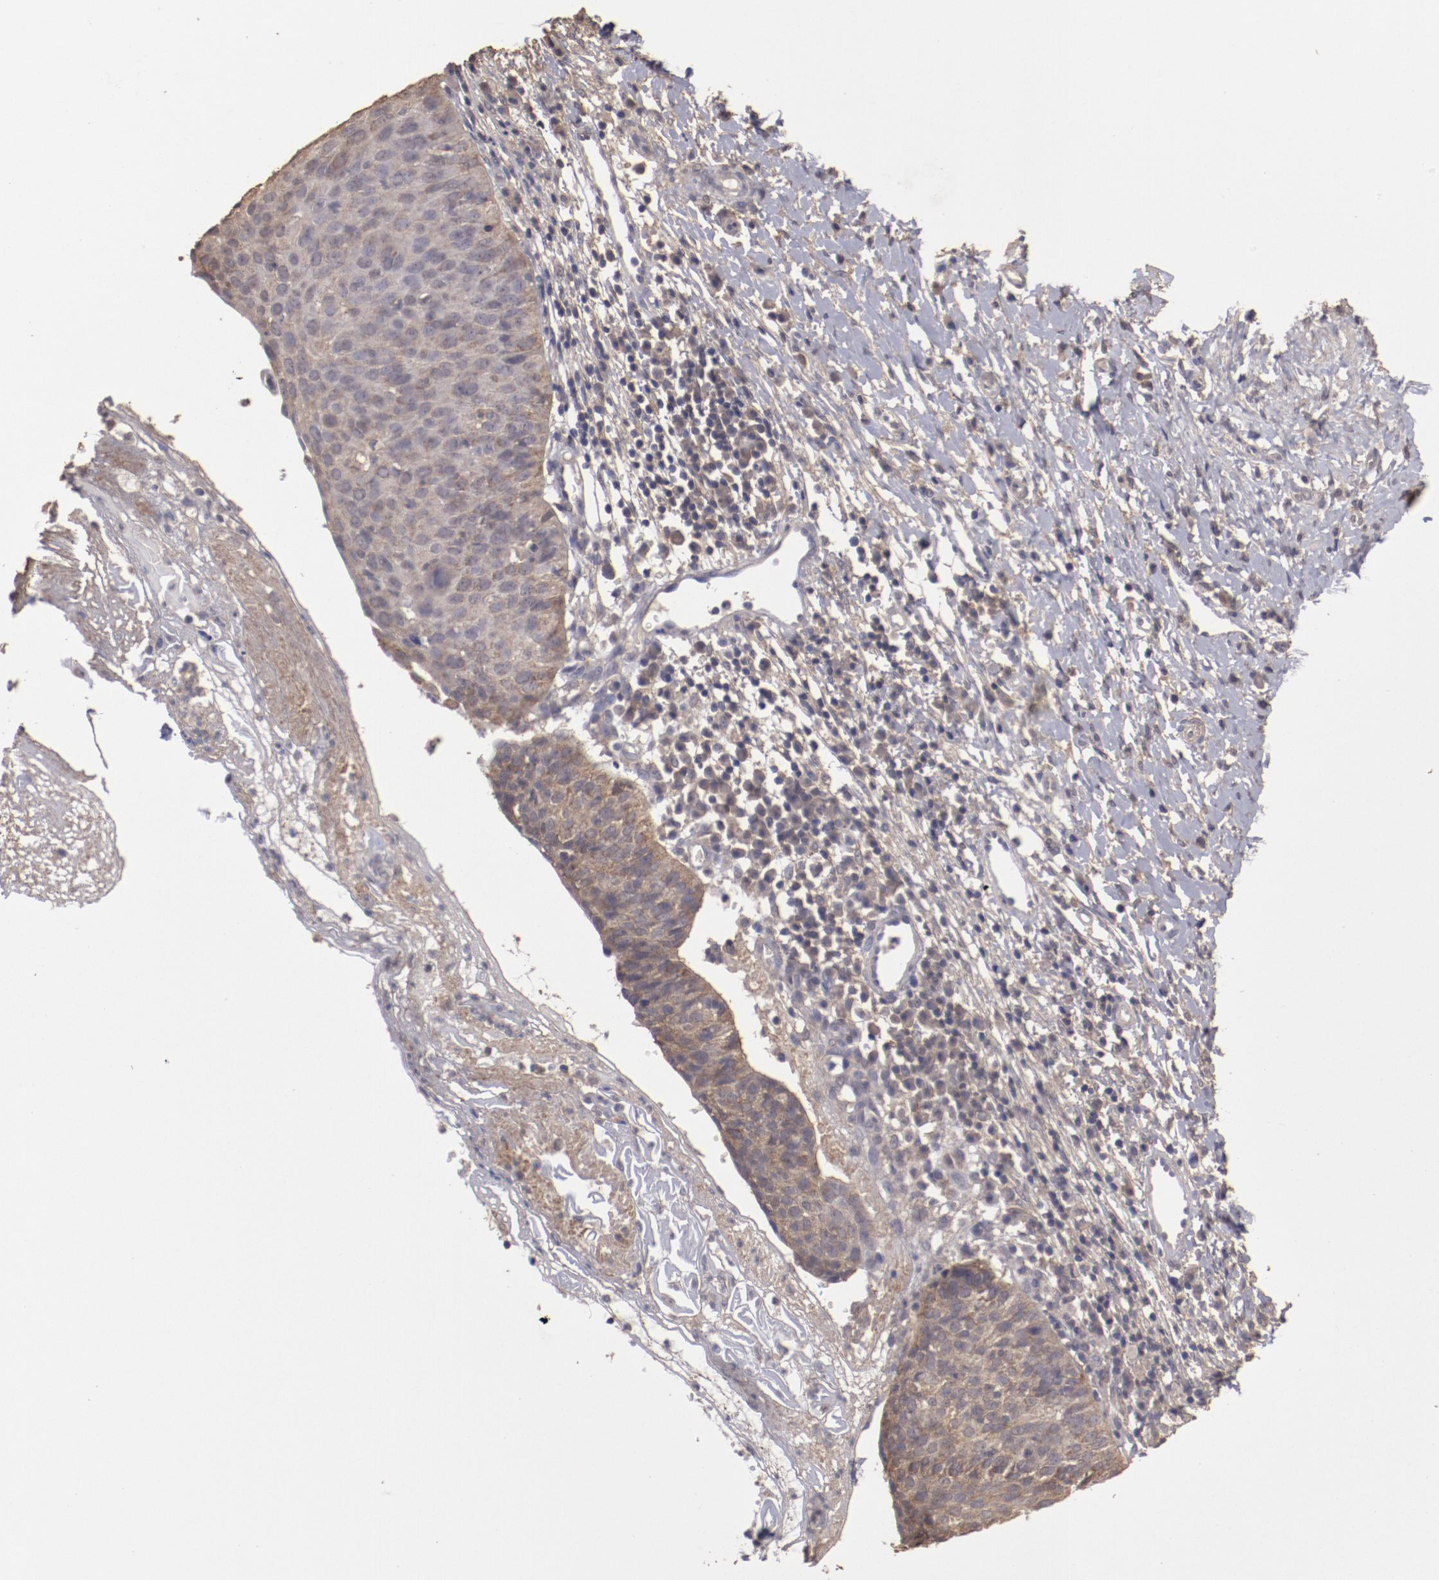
{"staining": {"intensity": "weak", "quantity": ">75%", "location": "cytoplasmic/membranous"}, "tissue": "cervical cancer", "cell_type": "Tumor cells", "image_type": "cancer", "snomed": [{"axis": "morphology", "description": "Normal tissue, NOS"}, {"axis": "morphology", "description": "Squamous cell carcinoma, NOS"}, {"axis": "topography", "description": "Cervix"}], "caption": "A low amount of weak cytoplasmic/membranous positivity is identified in about >75% of tumor cells in cervical cancer (squamous cell carcinoma) tissue. (DAB = brown stain, brightfield microscopy at high magnification).", "gene": "FAT1", "patient": {"sex": "female", "age": 39}}